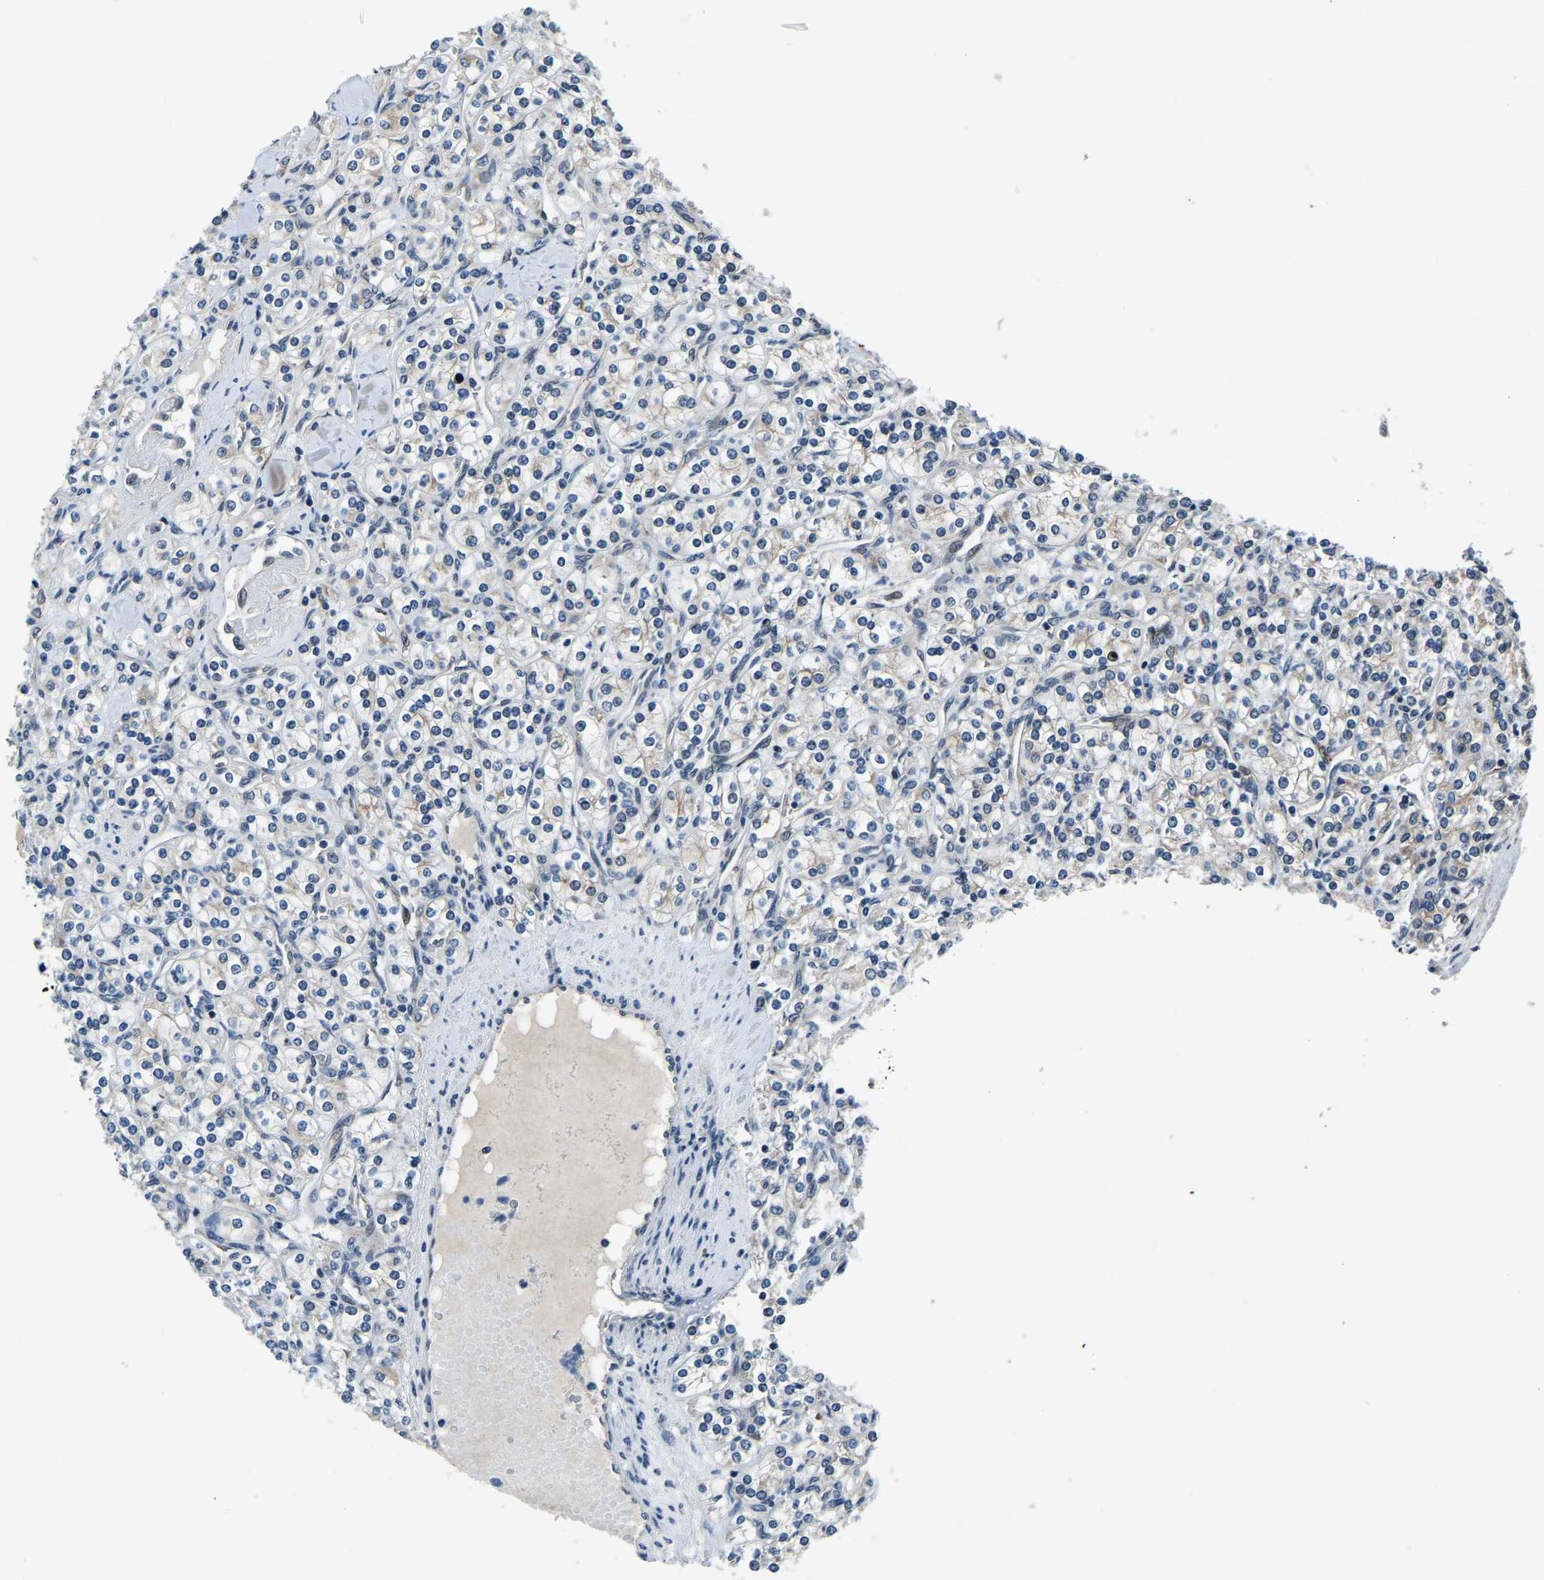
{"staining": {"intensity": "negative", "quantity": "none", "location": "none"}, "tissue": "renal cancer", "cell_type": "Tumor cells", "image_type": "cancer", "snomed": [{"axis": "morphology", "description": "Adenocarcinoma, NOS"}, {"axis": "topography", "description": "Kidney"}], "caption": "An immunohistochemistry image of renal adenocarcinoma is shown. There is no staining in tumor cells of renal adenocarcinoma.", "gene": "ING2", "patient": {"sex": "male", "age": 77}}